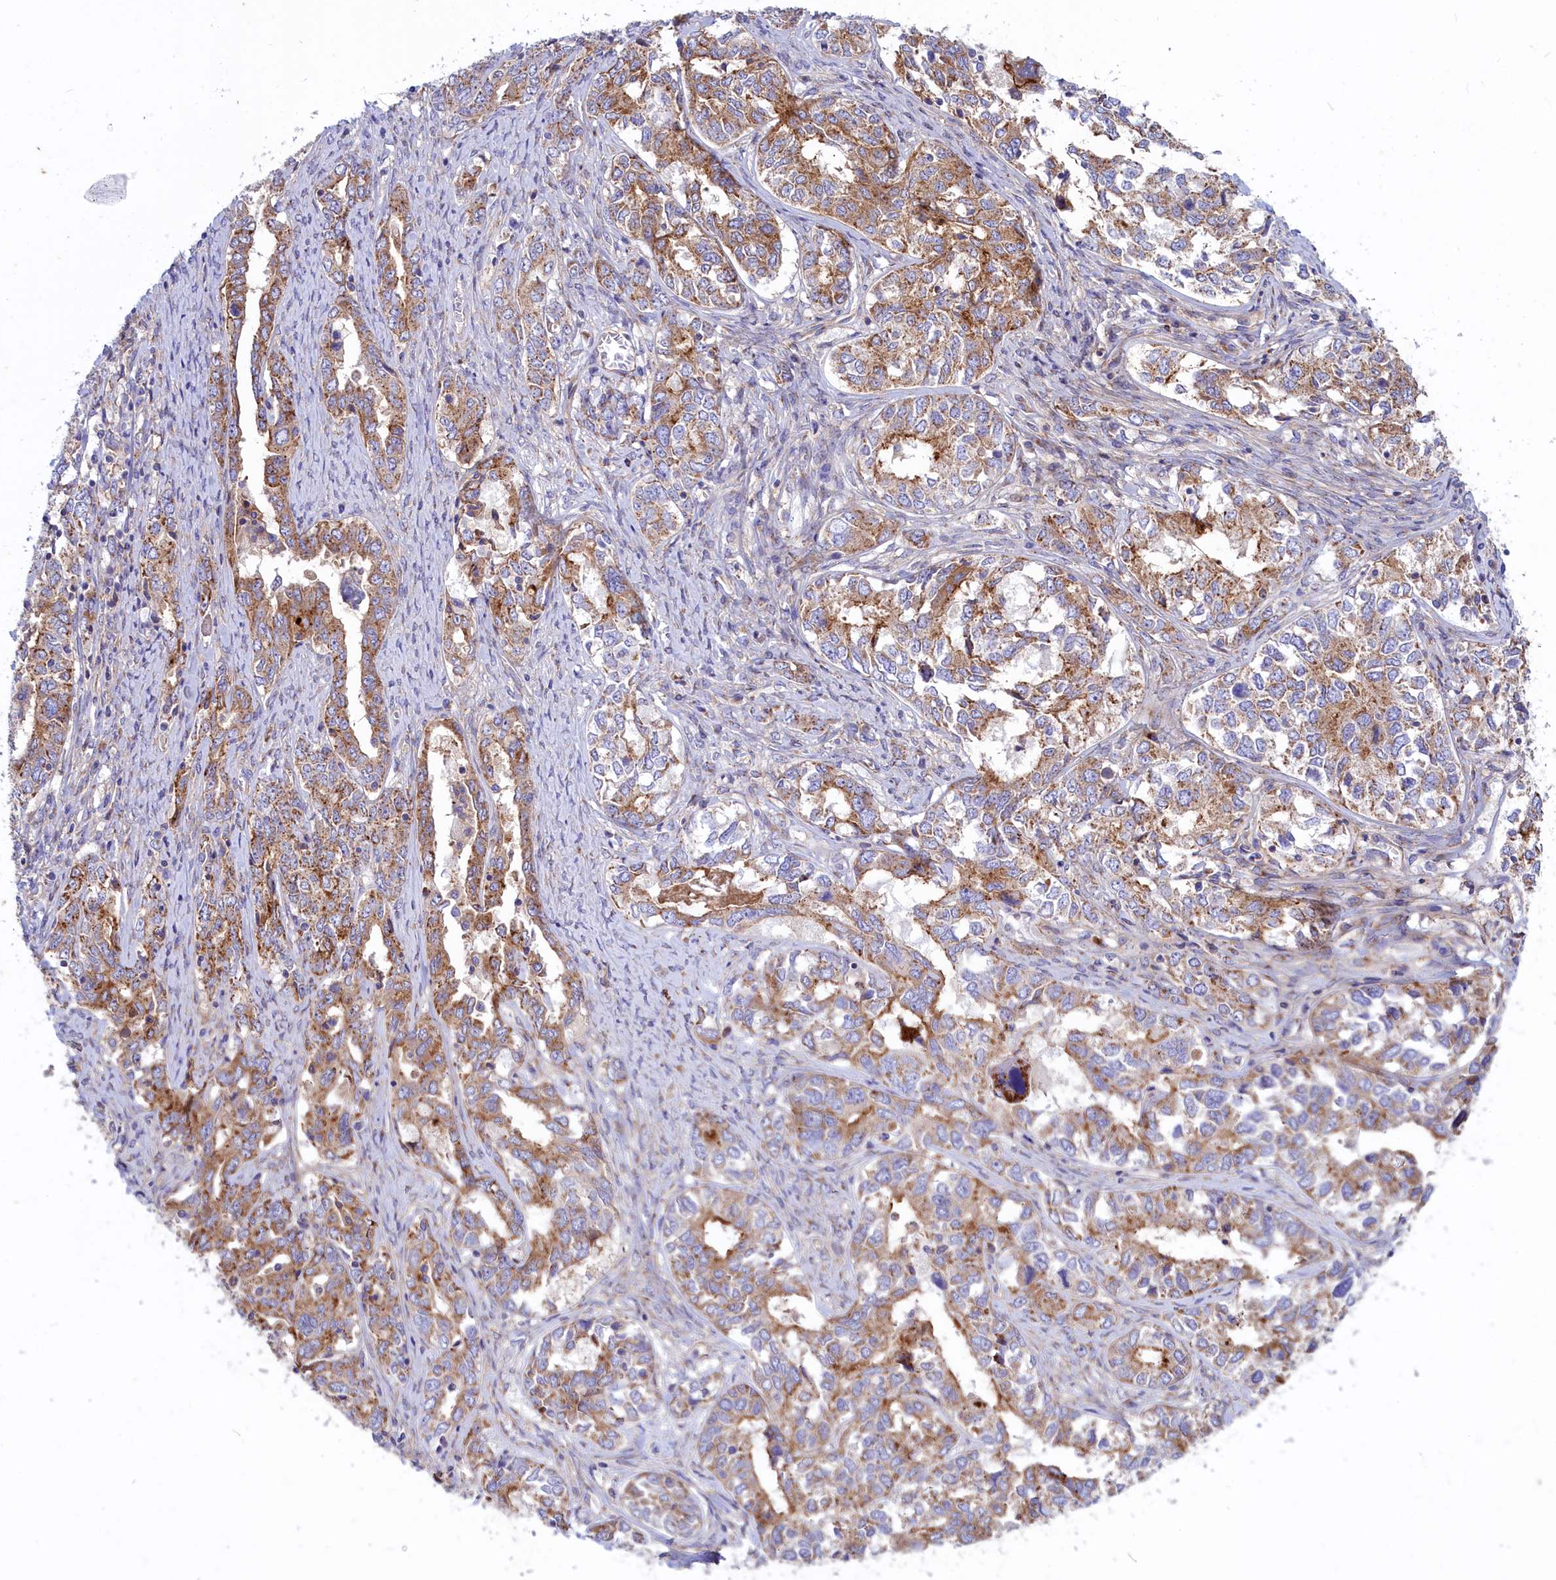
{"staining": {"intensity": "moderate", "quantity": ">75%", "location": "cytoplasmic/membranous"}, "tissue": "ovarian cancer", "cell_type": "Tumor cells", "image_type": "cancer", "snomed": [{"axis": "morphology", "description": "Carcinoma, endometroid"}, {"axis": "topography", "description": "Ovary"}], "caption": "Immunohistochemistry of ovarian cancer demonstrates medium levels of moderate cytoplasmic/membranous staining in about >75% of tumor cells. (IHC, brightfield microscopy, high magnification).", "gene": "SCAMP4", "patient": {"sex": "female", "age": 62}}